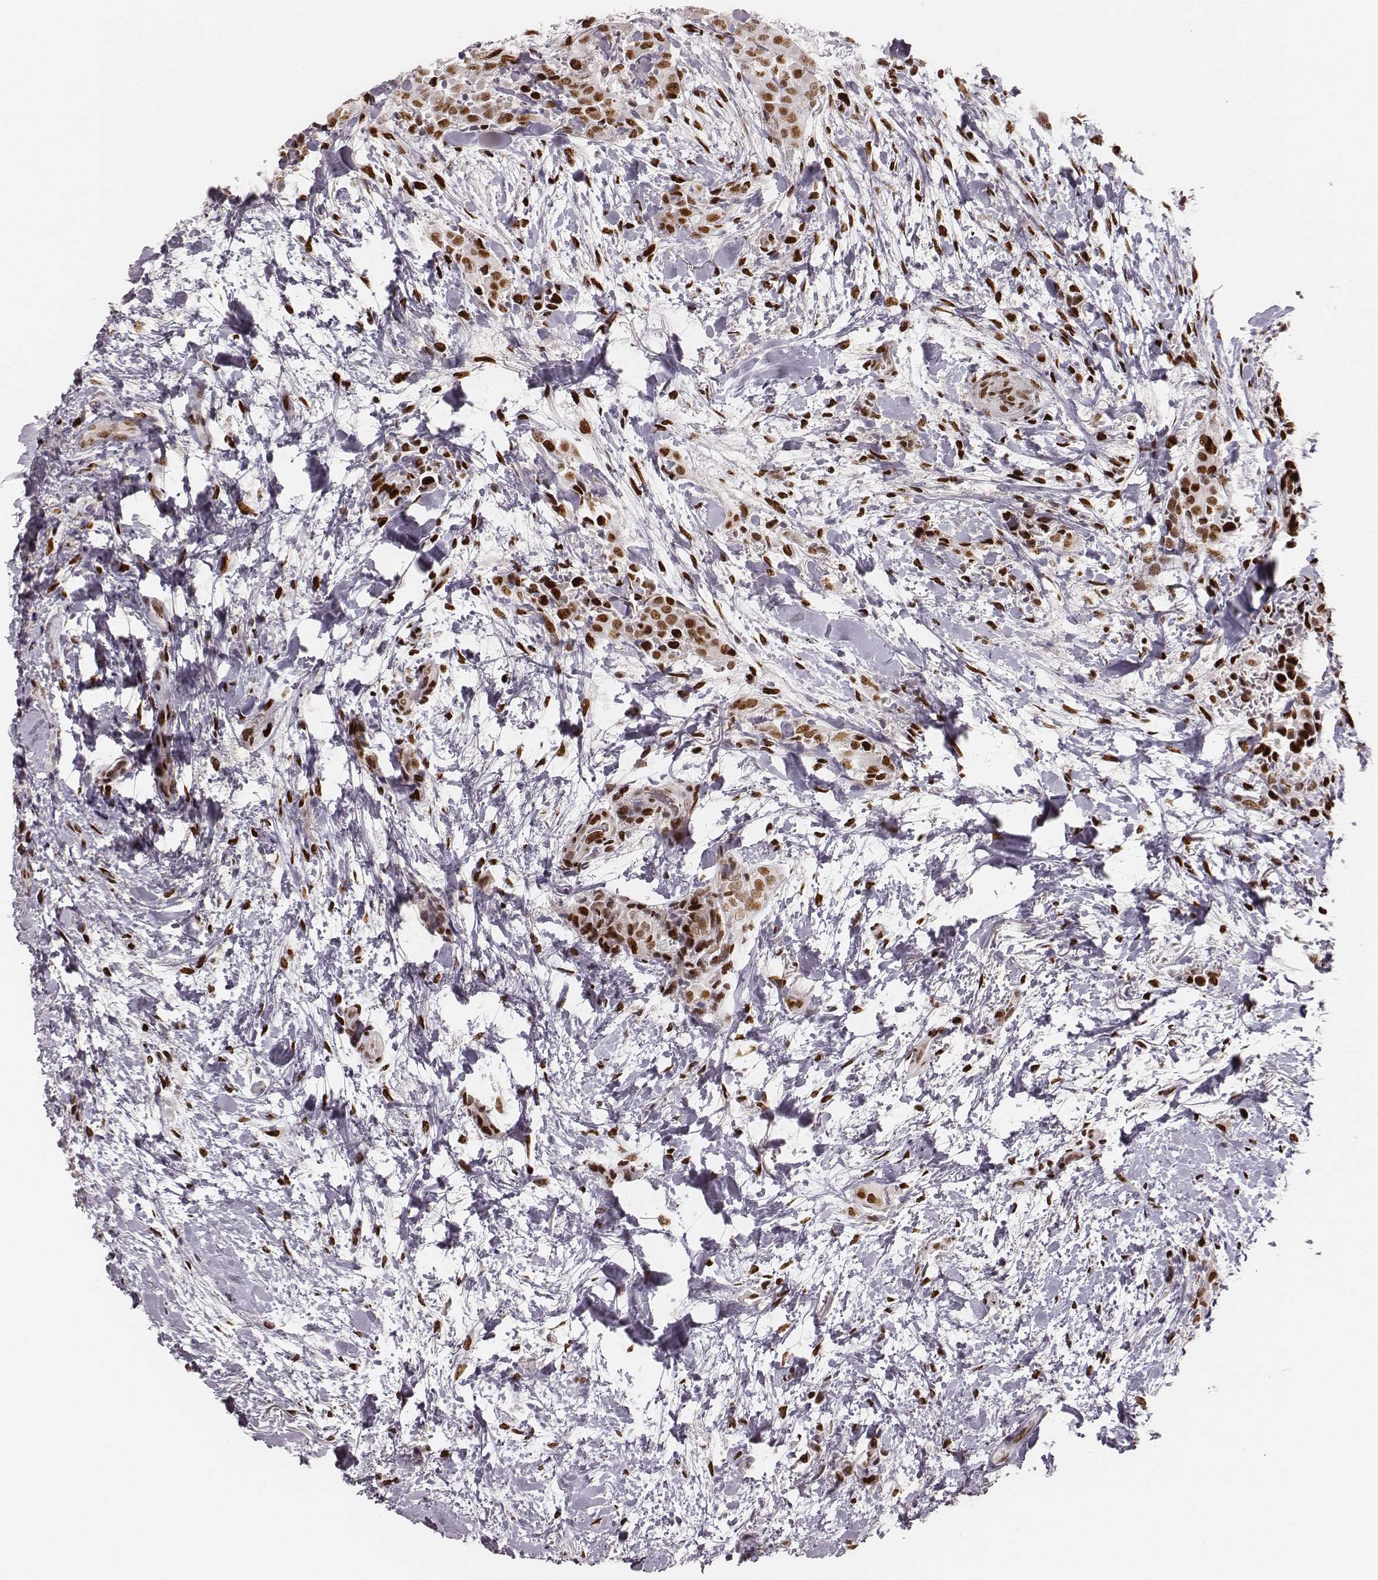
{"staining": {"intensity": "moderate", "quantity": ">75%", "location": "nuclear"}, "tissue": "thyroid cancer", "cell_type": "Tumor cells", "image_type": "cancer", "snomed": [{"axis": "morphology", "description": "Papillary adenocarcinoma, NOS"}, {"axis": "topography", "description": "Thyroid gland"}], "caption": "Brown immunohistochemical staining in thyroid papillary adenocarcinoma reveals moderate nuclear staining in about >75% of tumor cells.", "gene": "HNRNPC", "patient": {"sex": "male", "age": 61}}